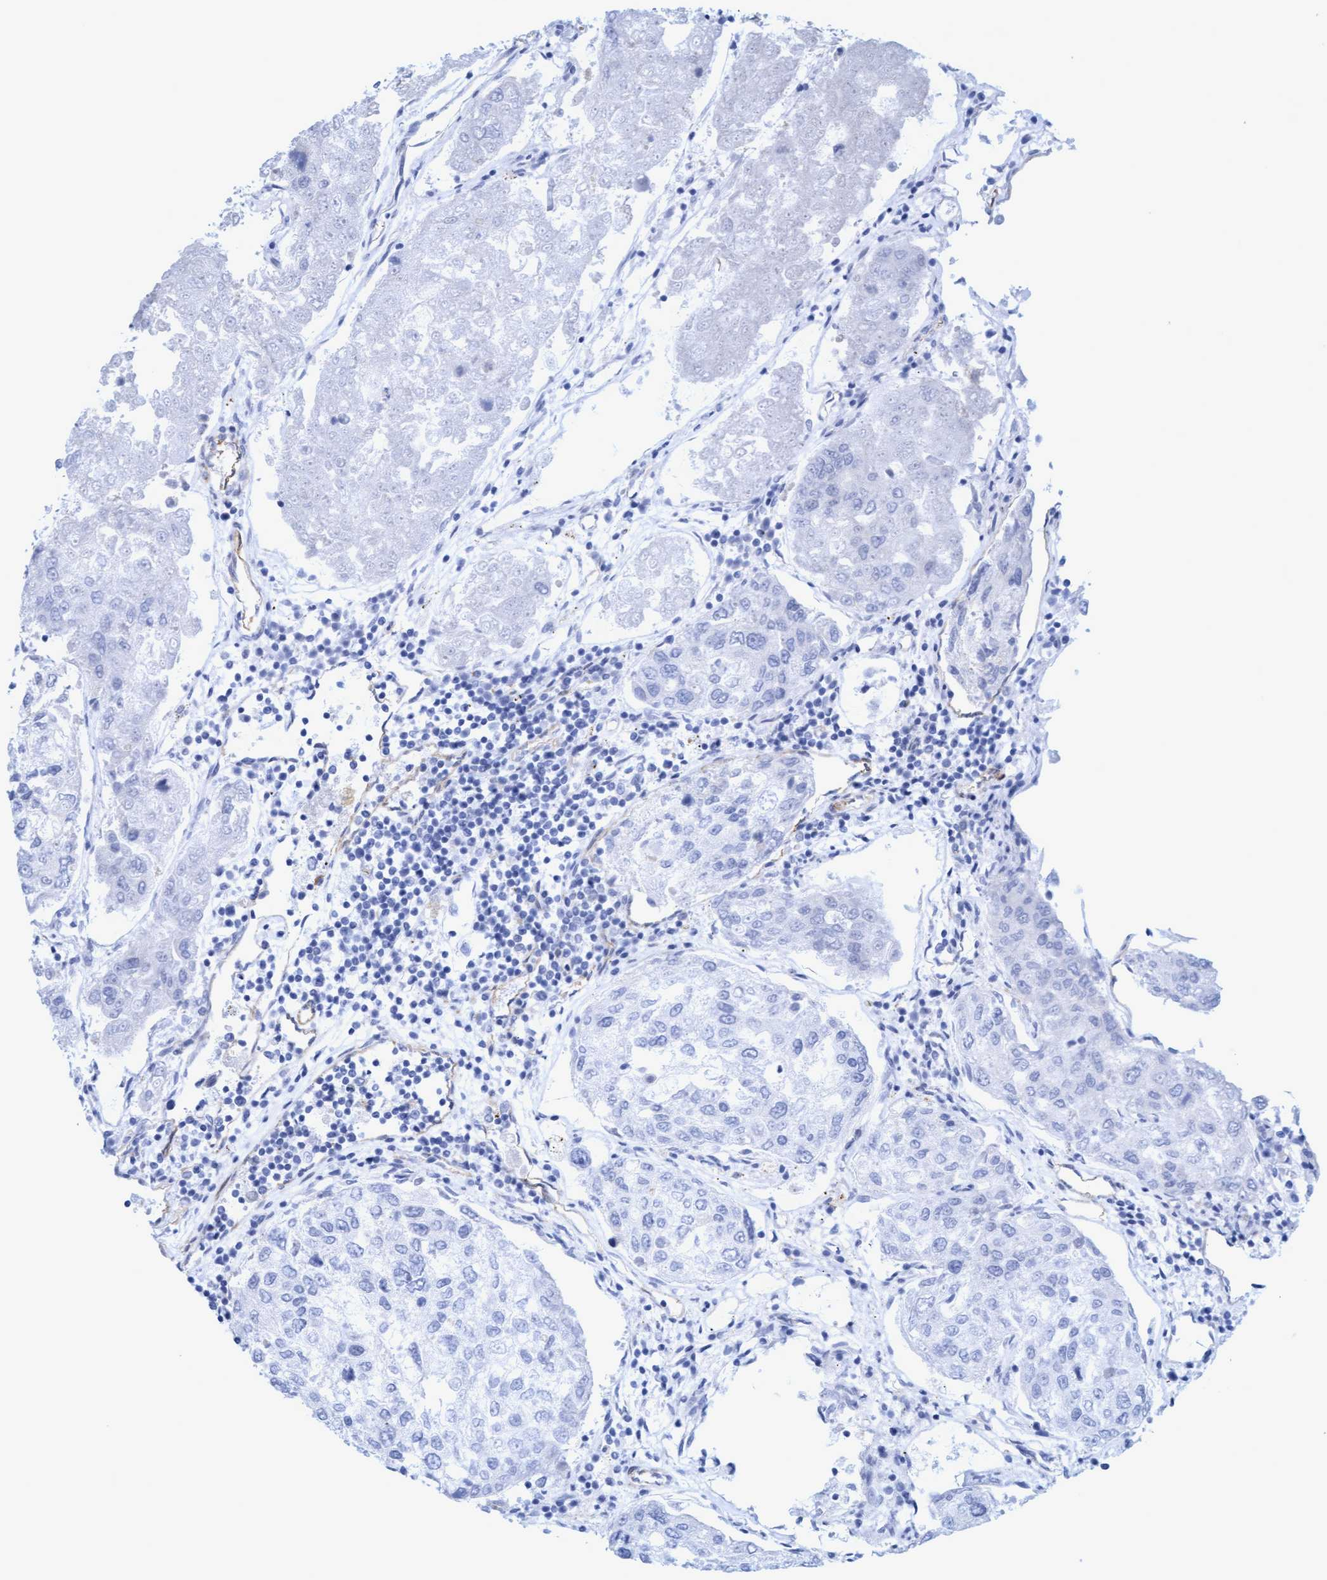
{"staining": {"intensity": "negative", "quantity": "none", "location": "none"}, "tissue": "urothelial cancer", "cell_type": "Tumor cells", "image_type": "cancer", "snomed": [{"axis": "morphology", "description": "Urothelial carcinoma, High grade"}, {"axis": "topography", "description": "Lymph node"}, {"axis": "topography", "description": "Urinary bladder"}], "caption": "Micrograph shows no protein staining in tumor cells of urothelial cancer tissue.", "gene": "MTFR1", "patient": {"sex": "male", "age": 51}}